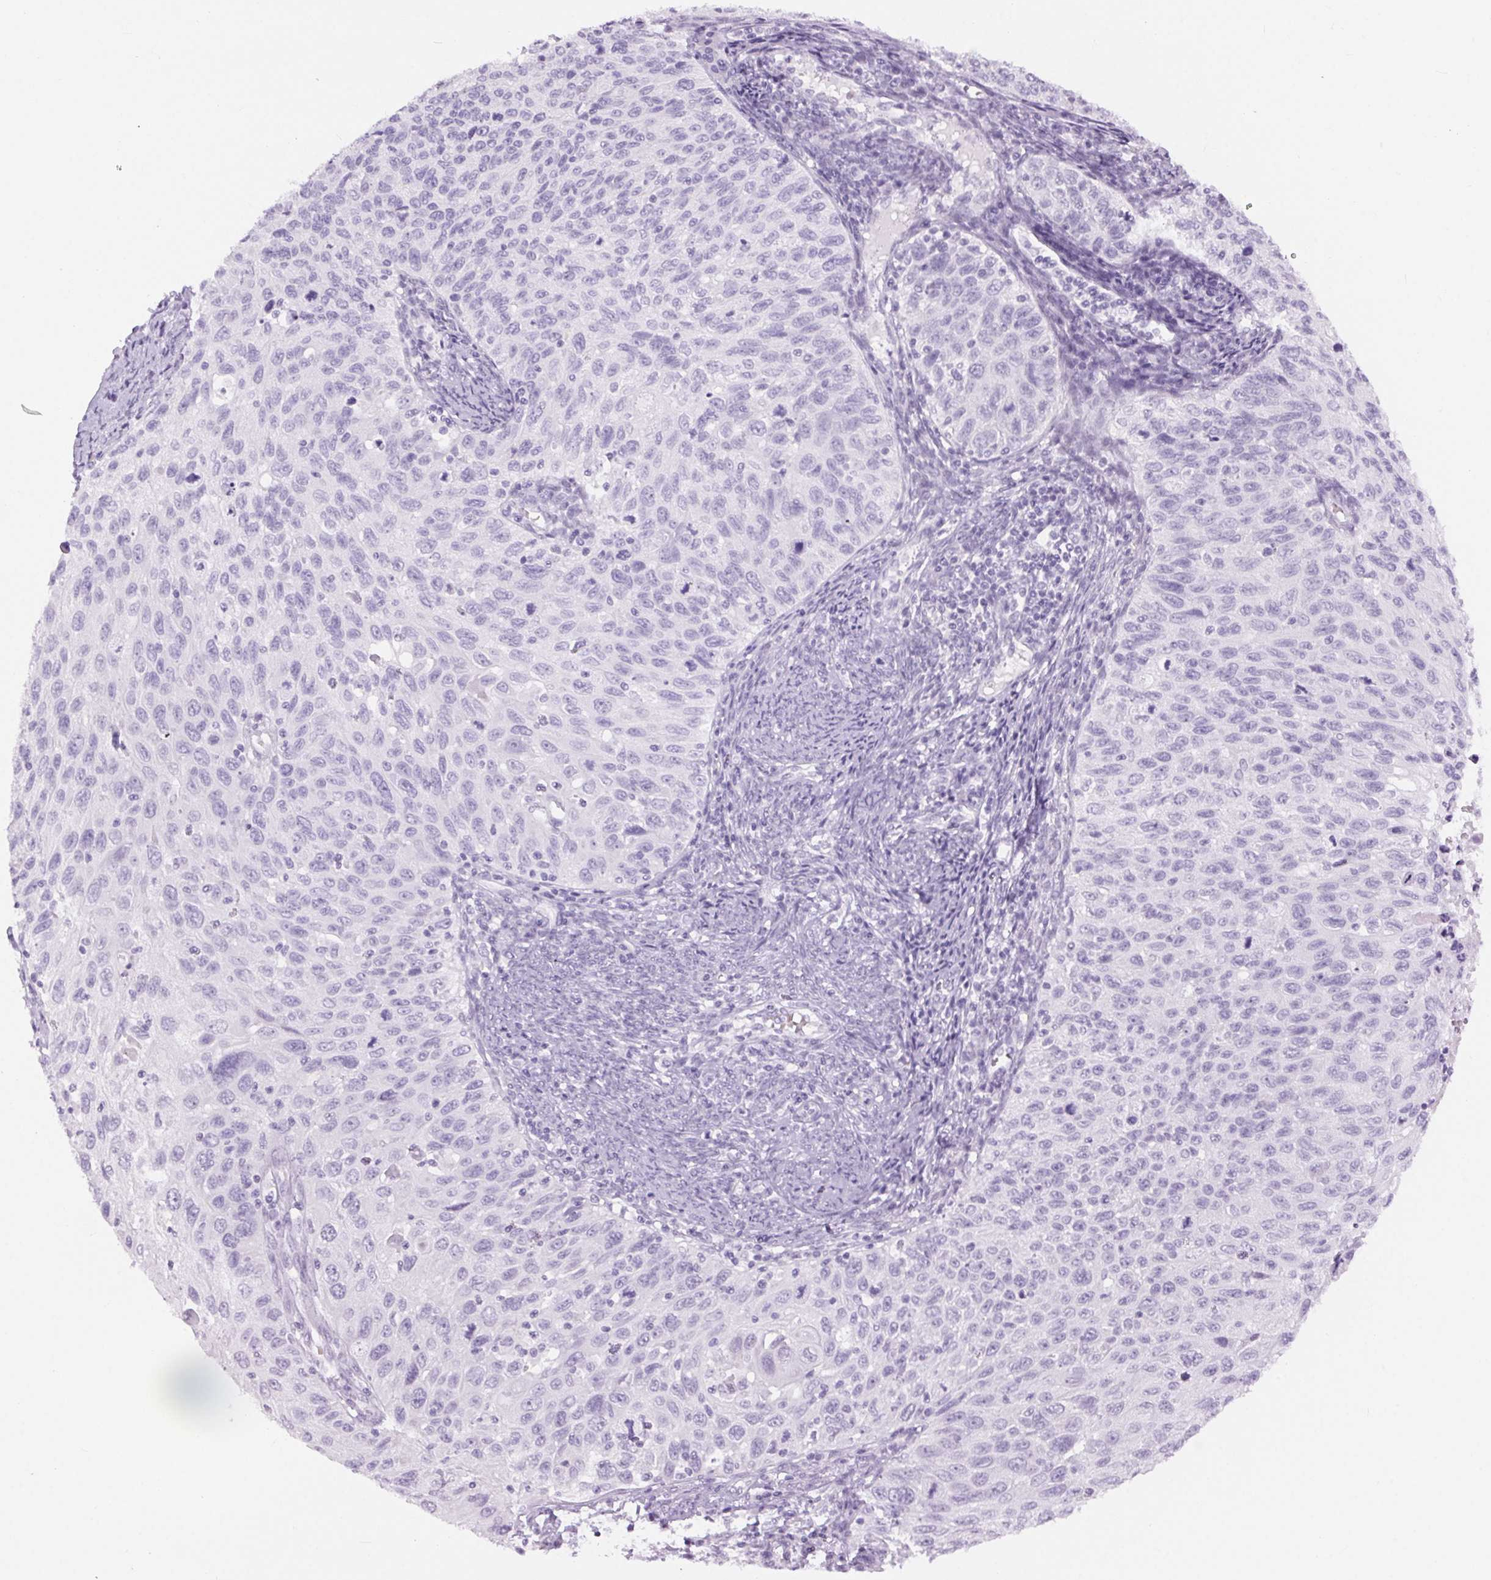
{"staining": {"intensity": "negative", "quantity": "none", "location": "none"}, "tissue": "cervical cancer", "cell_type": "Tumor cells", "image_type": "cancer", "snomed": [{"axis": "morphology", "description": "Squamous cell carcinoma, NOS"}, {"axis": "topography", "description": "Cervix"}], "caption": "IHC micrograph of cervical cancer (squamous cell carcinoma) stained for a protein (brown), which shows no expression in tumor cells.", "gene": "BEND2", "patient": {"sex": "female", "age": 70}}